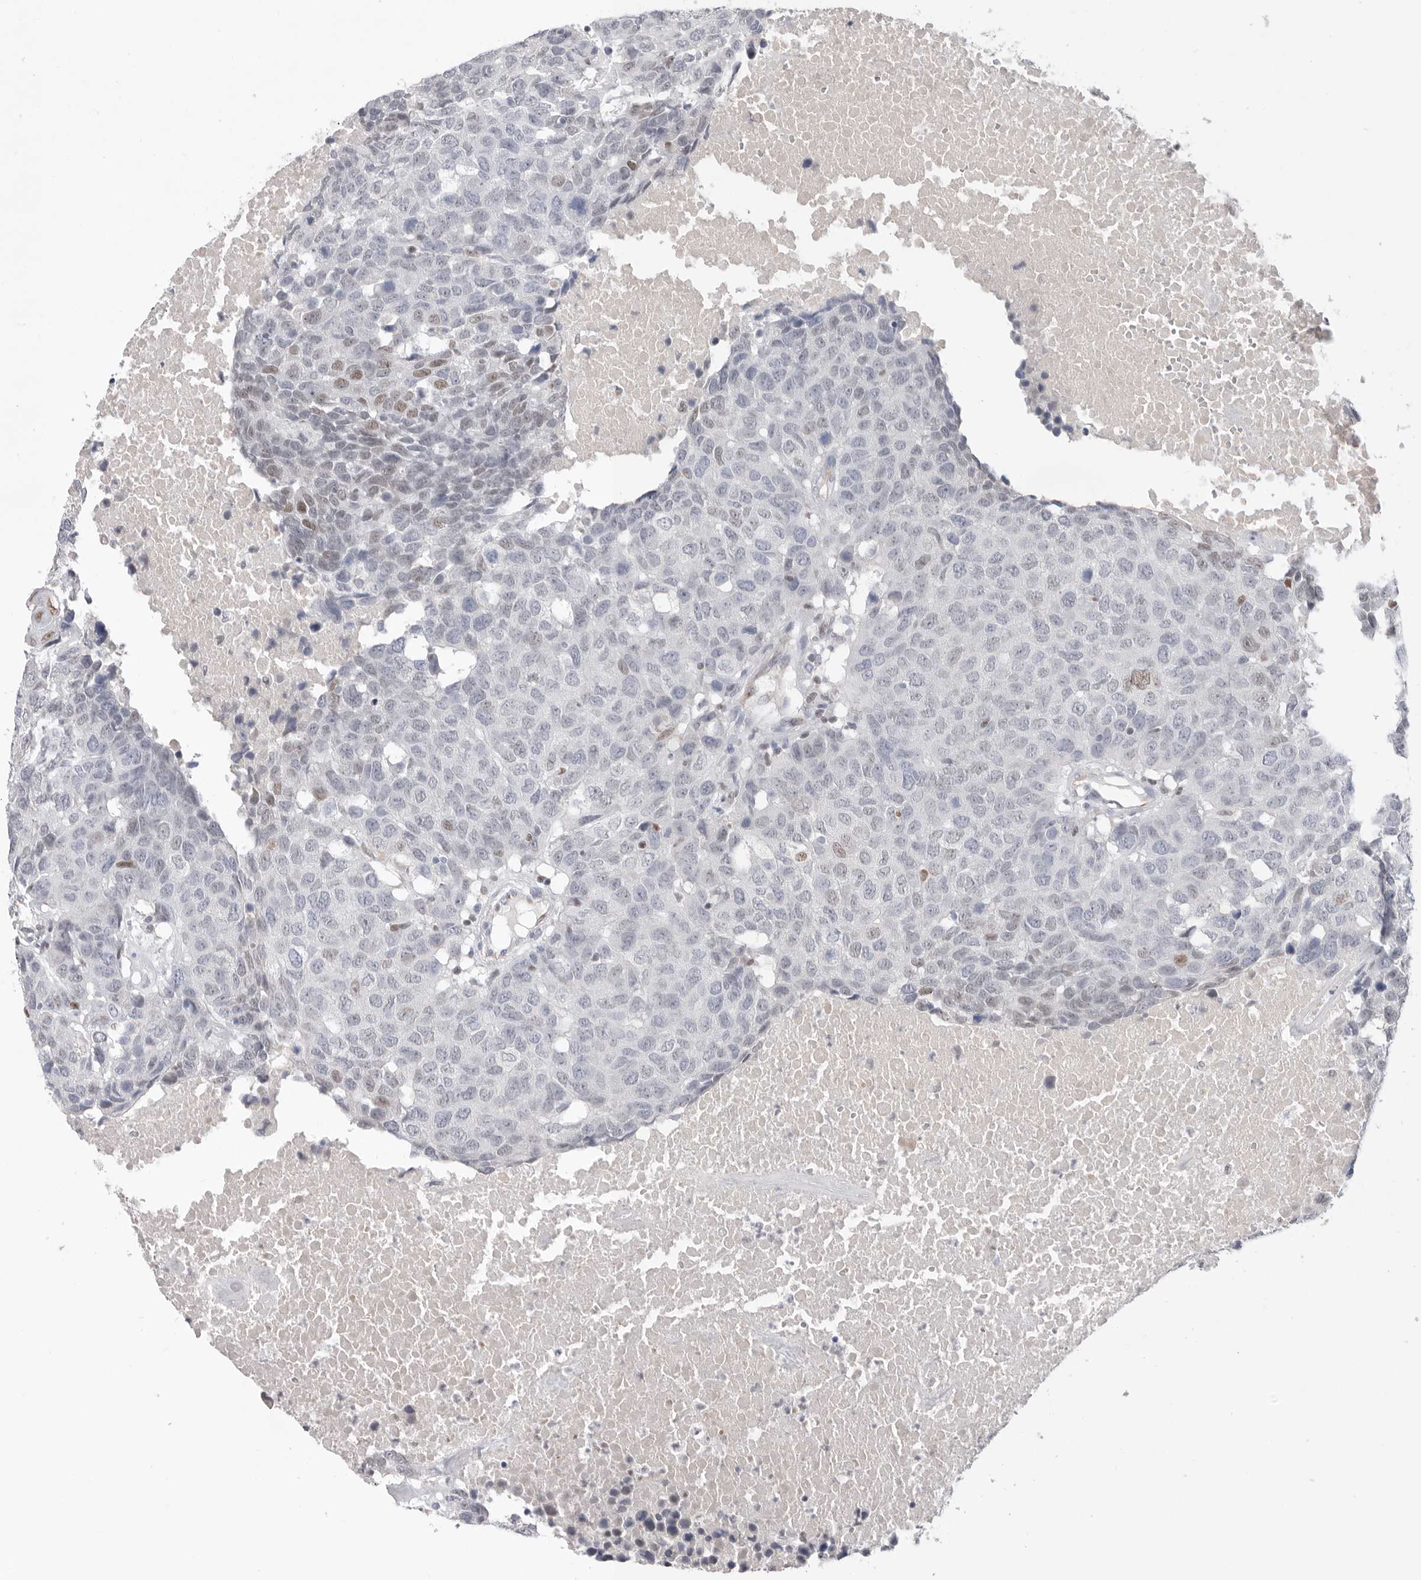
{"staining": {"intensity": "weak", "quantity": "<25%", "location": "nuclear"}, "tissue": "head and neck cancer", "cell_type": "Tumor cells", "image_type": "cancer", "snomed": [{"axis": "morphology", "description": "Squamous cell carcinoma, NOS"}, {"axis": "topography", "description": "Head-Neck"}], "caption": "This micrograph is of head and neck squamous cell carcinoma stained with immunohistochemistry to label a protein in brown with the nuclei are counter-stained blue. There is no positivity in tumor cells.", "gene": "ZBTB7B", "patient": {"sex": "male", "age": 66}}